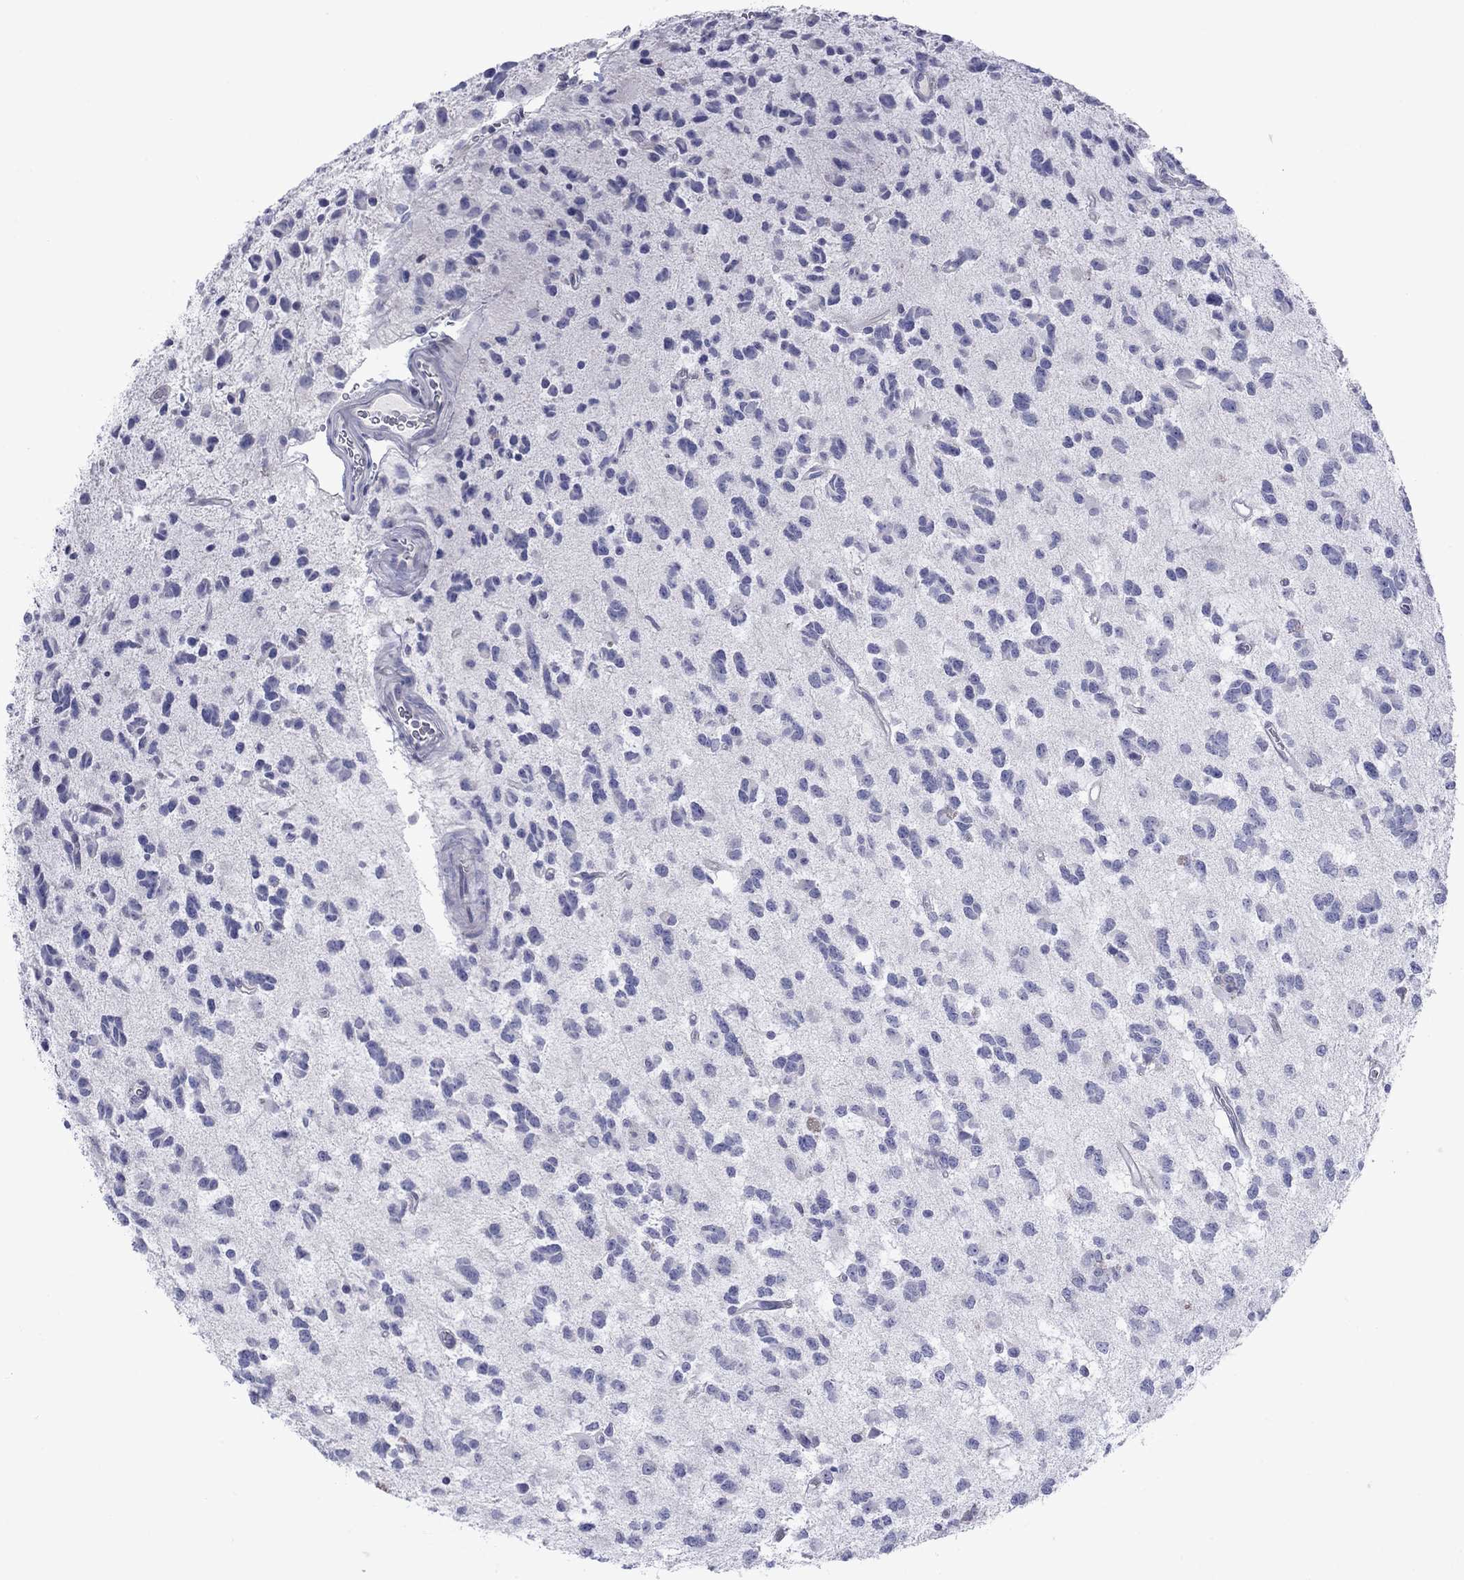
{"staining": {"intensity": "negative", "quantity": "none", "location": "none"}, "tissue": "glioma", "cell_type": "Tumor cells", "image_type": "cancer", "snomed": [{"axis": "morphology", "description": "Glioma, malignant, Low grade"}, {"axis": "topography", "description": "Brain"}], "caption": "The image displays no staining of tumor cells in glioma.", "gene": "TMPRSS11A", "patient": {"sex": "female", "age": 45}}